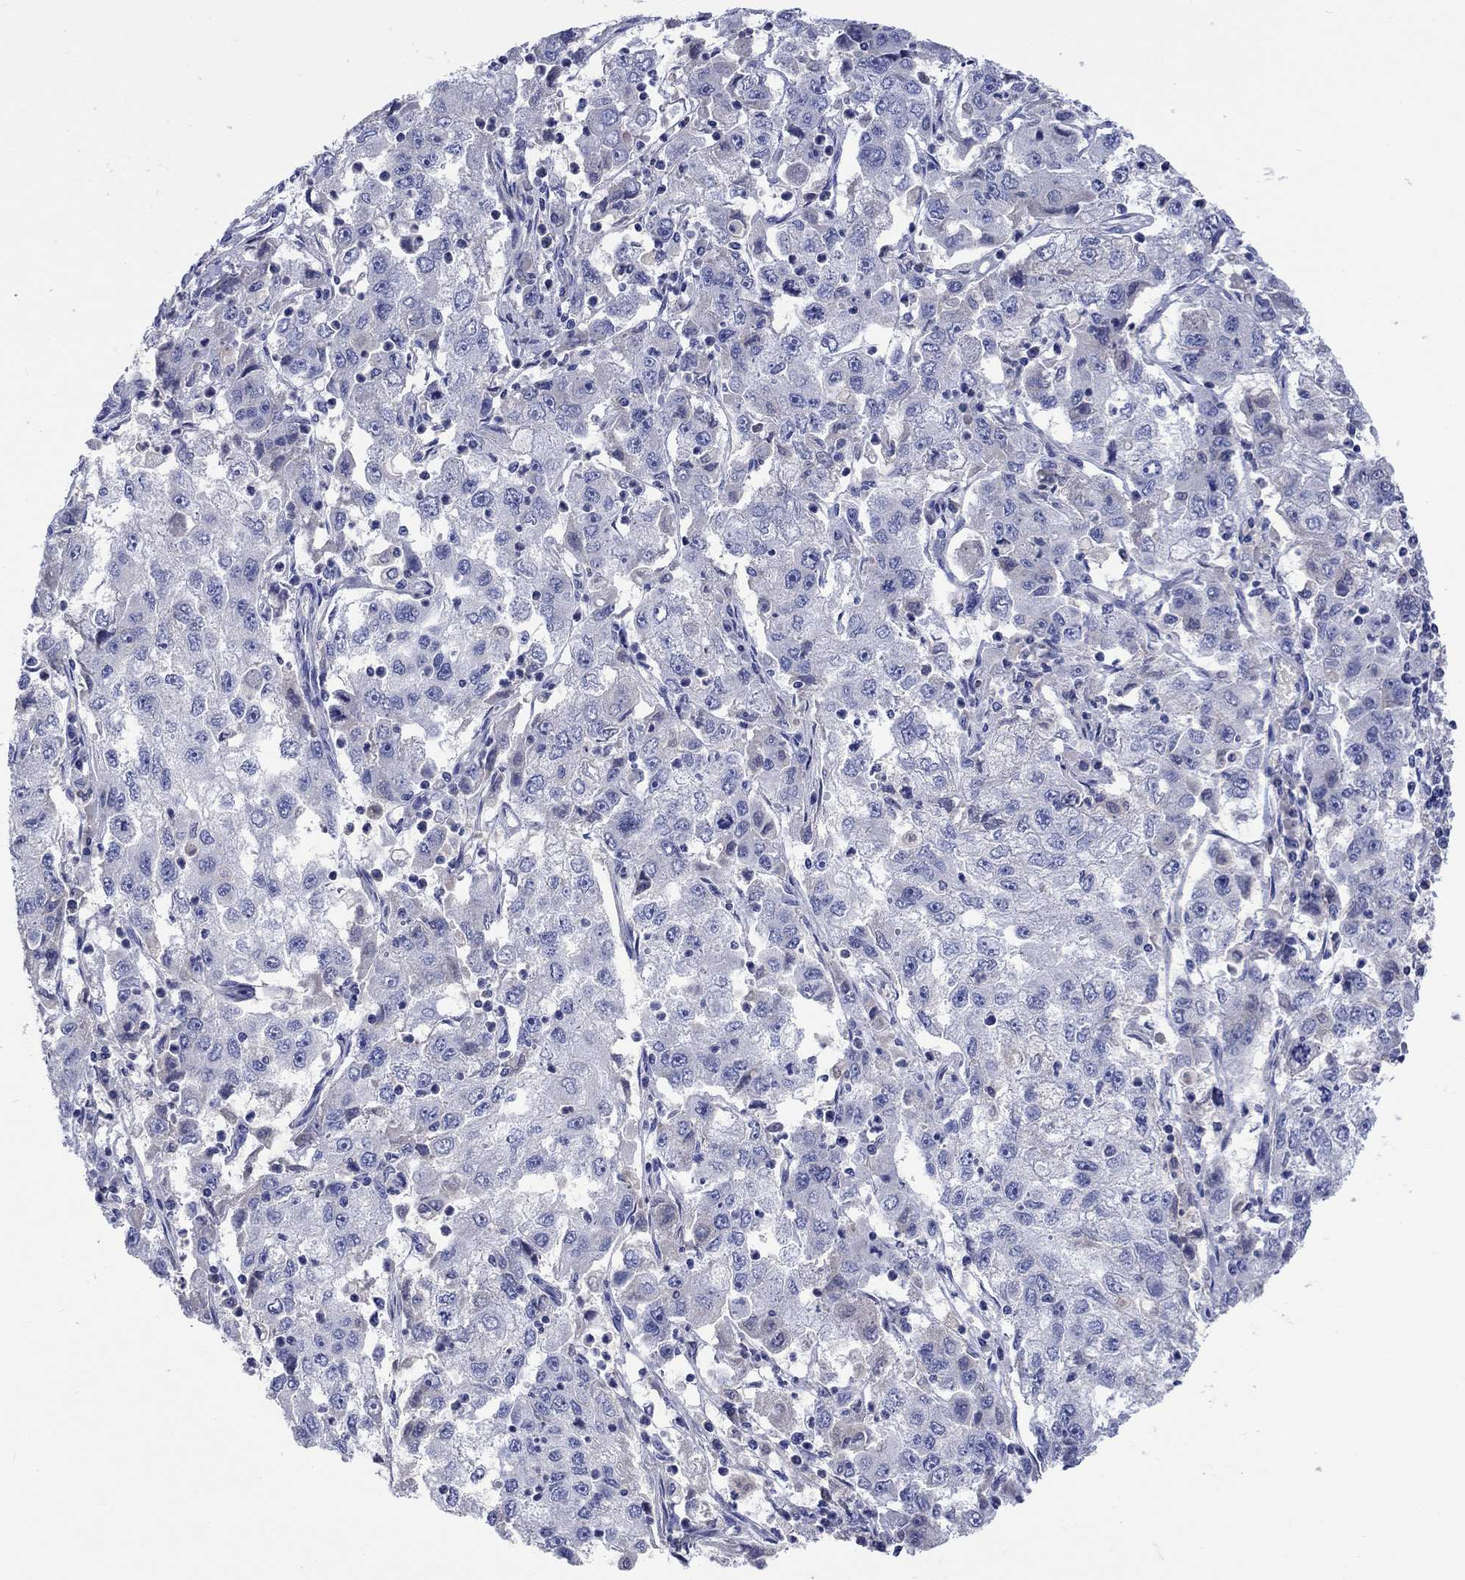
{"staining": {"intensity": "negative", "quantity": "none", "location": "none"}, "tissue": "cervical cancer", "cell_type": "Tumor cells", "image_type": "cancer", "snomed": [{"axis": "morphology", "description": "Squamous cell carcinoma, NOS"}, {"axis": "topography", "description": "Cervix"}], "caption": "The histopathology image exhibits no significant positivity in tumor cells of cervical cancer (squamous cell carcinoma).", "gene": "TOMM20L", "patient": {"sex": "female", "age": 36}}